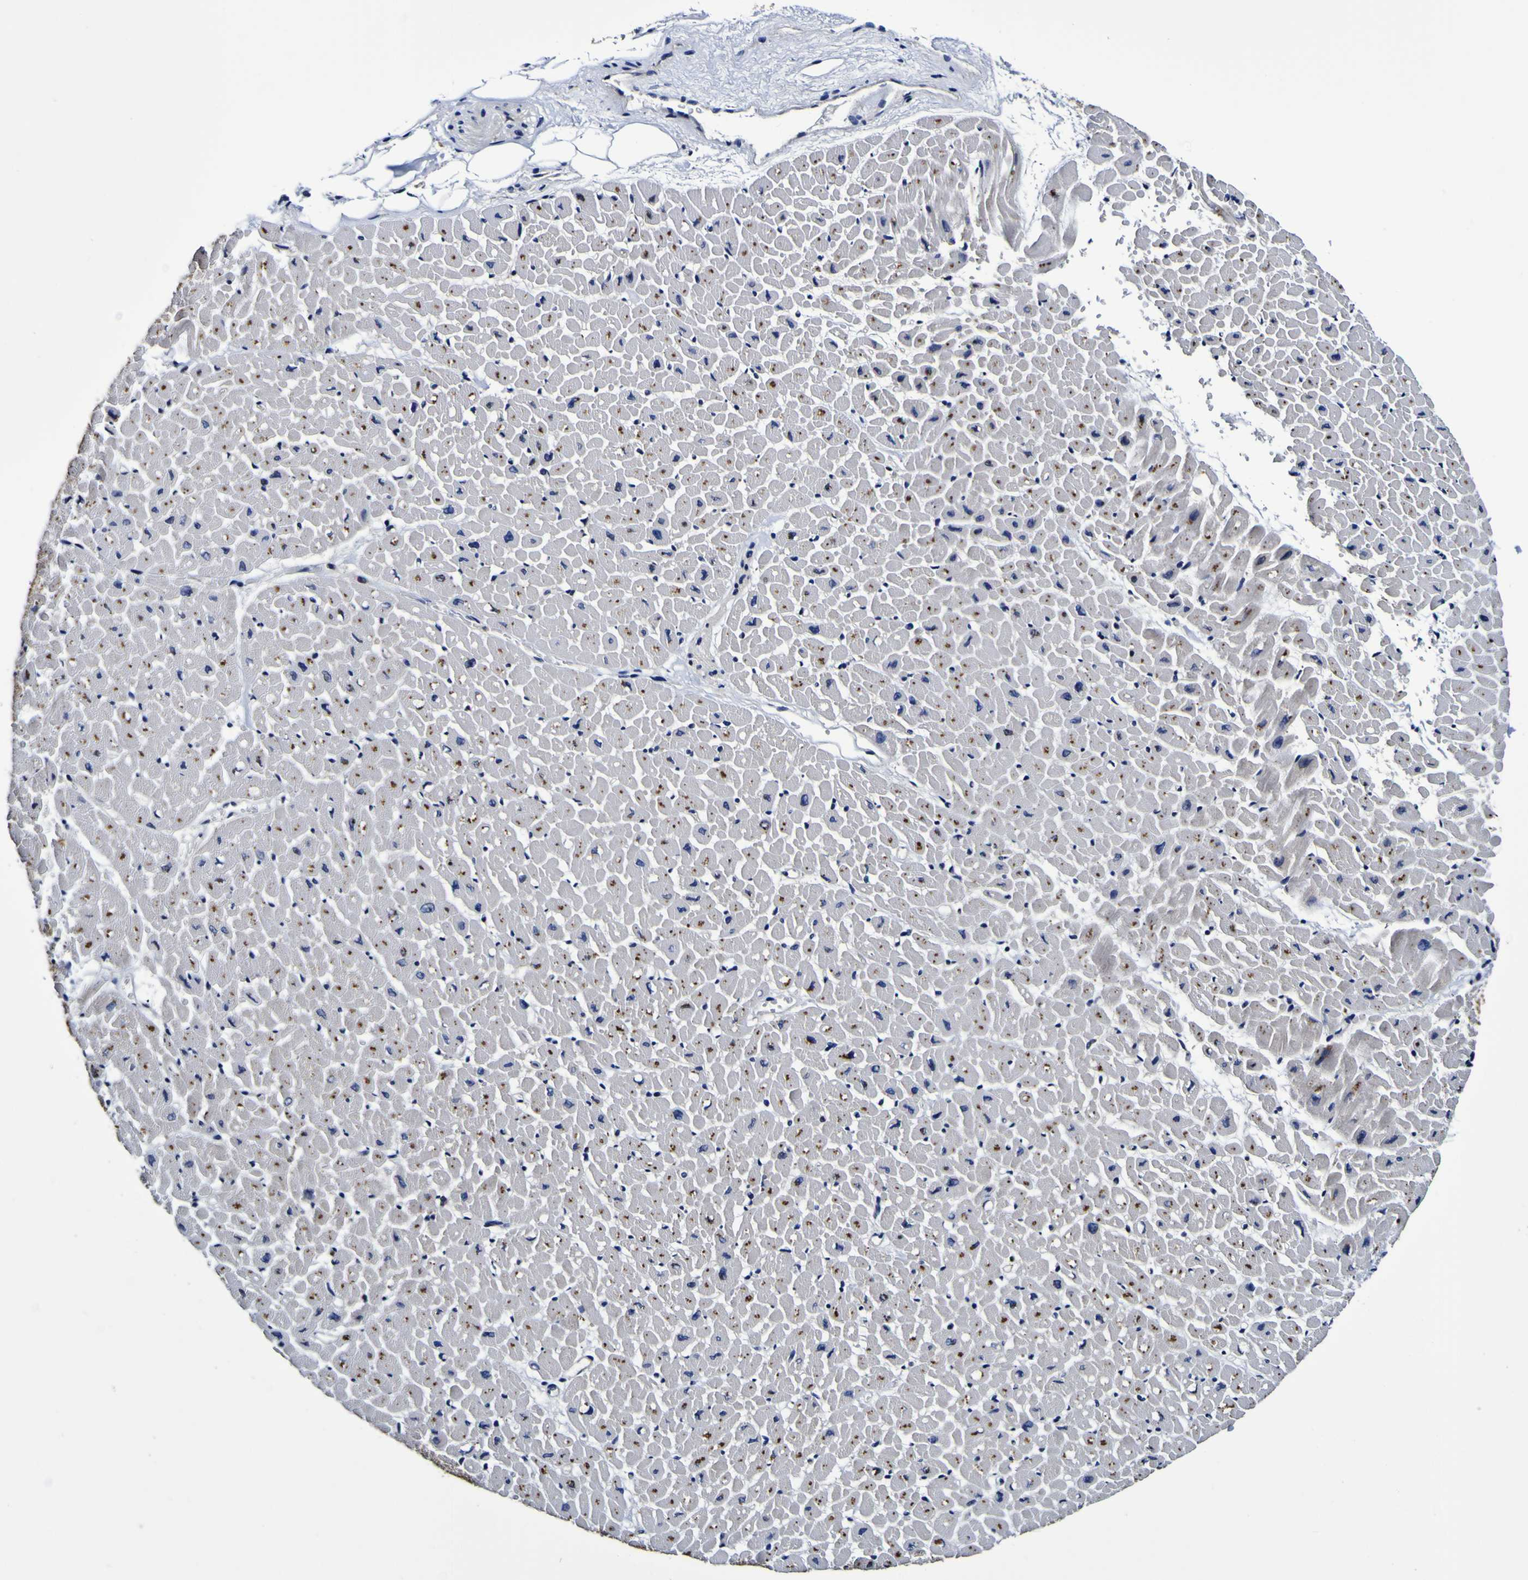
{"staining": {"intensity": "strong", "quantity": "<25%", "location": "cytoplasmic/membranous"}, "tissue": "heart muscle", "cell_type": "Cardiomyocytes", "image_type": "normal", "snomed": [{"axis": "morphology", "description": "Normal tissue, NOS"}, {"axis": "topography", "description": "Heart"}], "caption": "Heart muscle stained with immunohistochemistry (IHC) exhibits strong cytoplasmic/membranous expression in approximately <25% of cardiomyocytes.", "gene": "GPX1", "patient": {"sex": "male", "age": 45}}